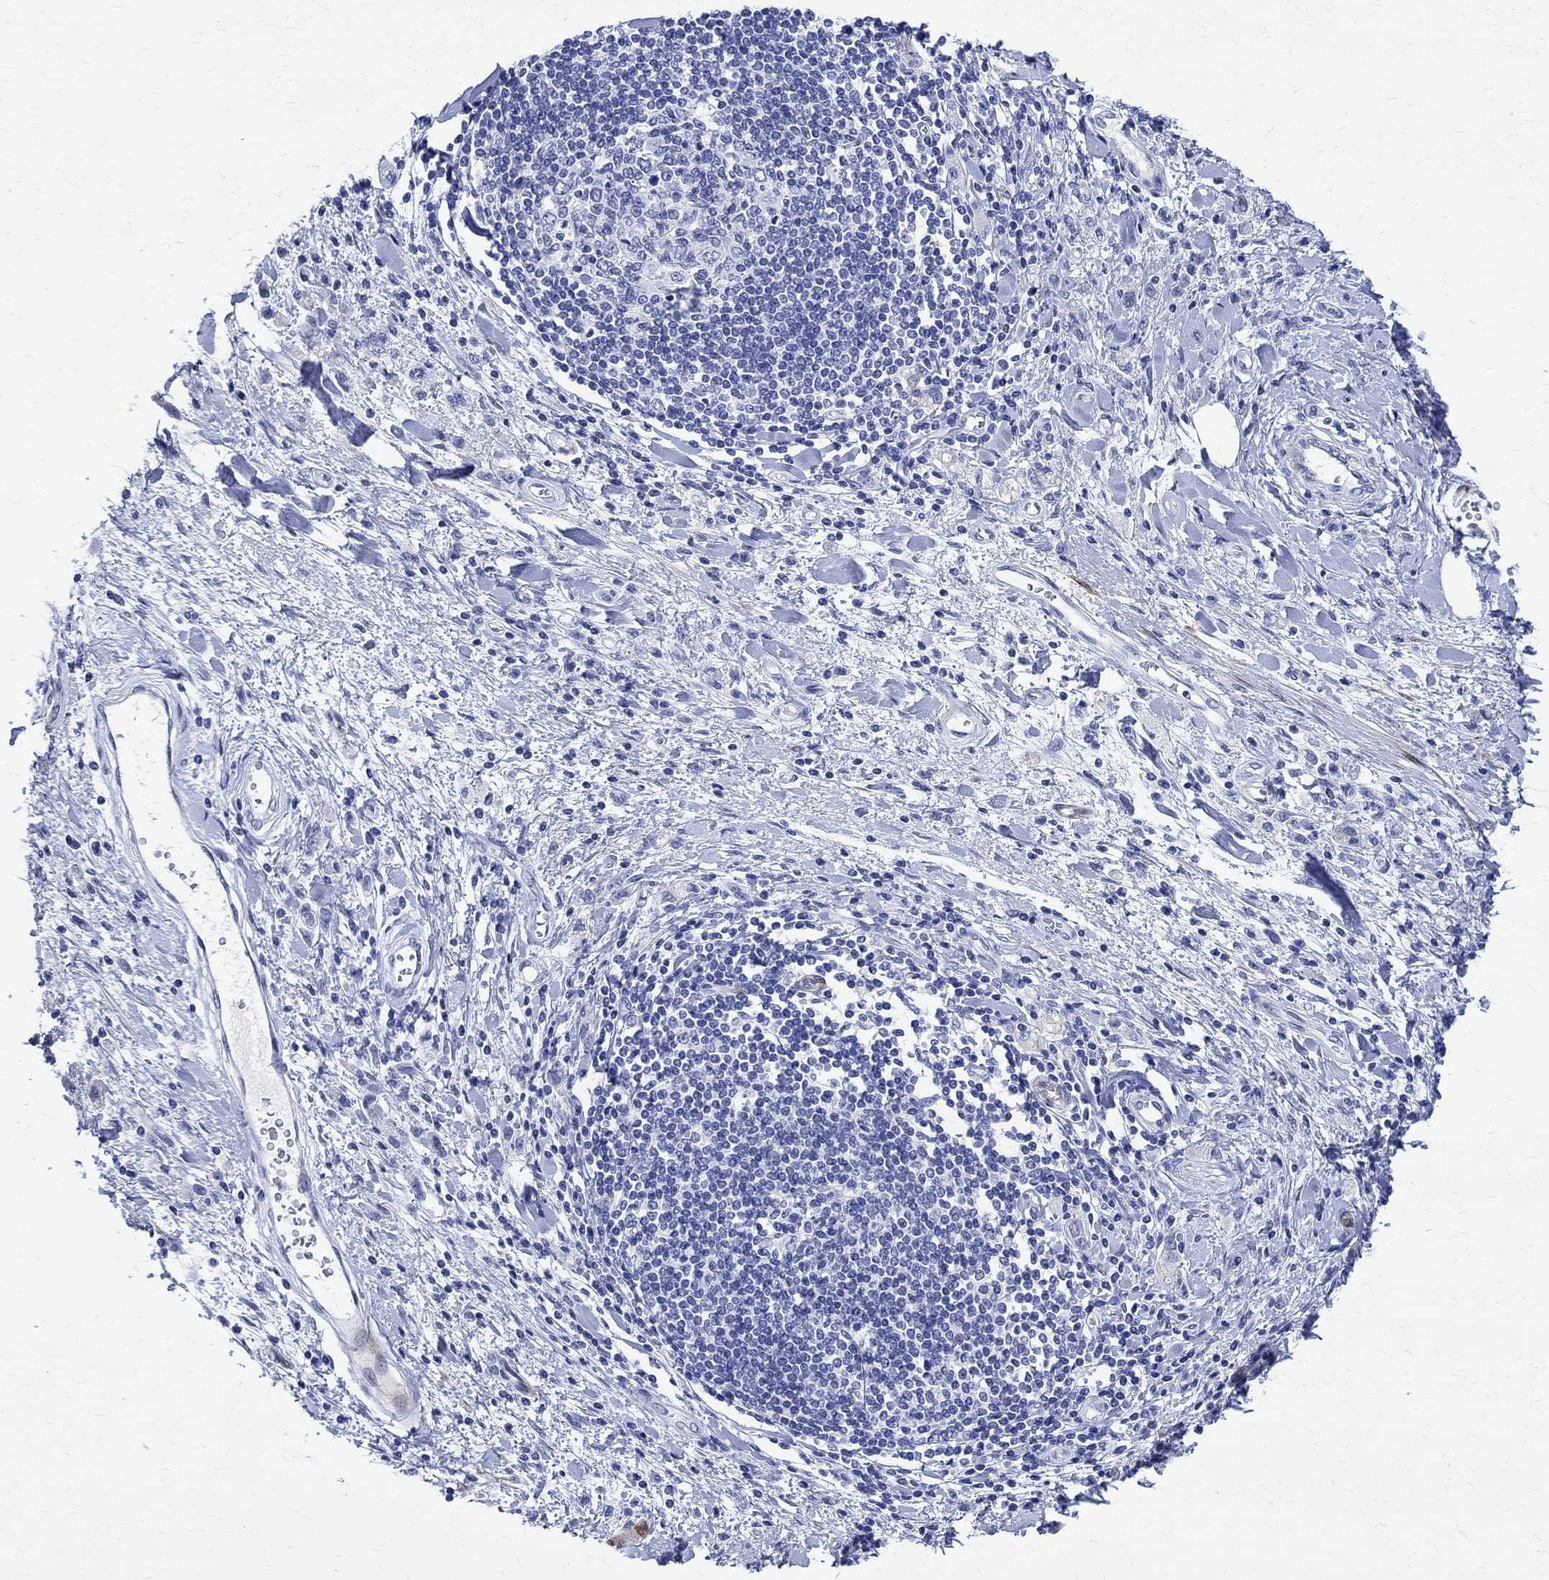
{"staining": {"intensity": "negative", "quantity": "none", "location": "none"}, "tissue": "stomach cancer", "cell_type": "Tumor cells", "image_type": "cancer", "snomed": [{"axis": "morphology", "description": "Adenocarcinoma, NOS"}, {"axis": "topography", "description": "Stomach"}], "caption": "Stomach cancer (adenocarcinoma) was stained to show a protein in brown. There is no significant expression in tumor cells.", "gene": "PARVB", "patient": {"sex": "male", "age": 77}}